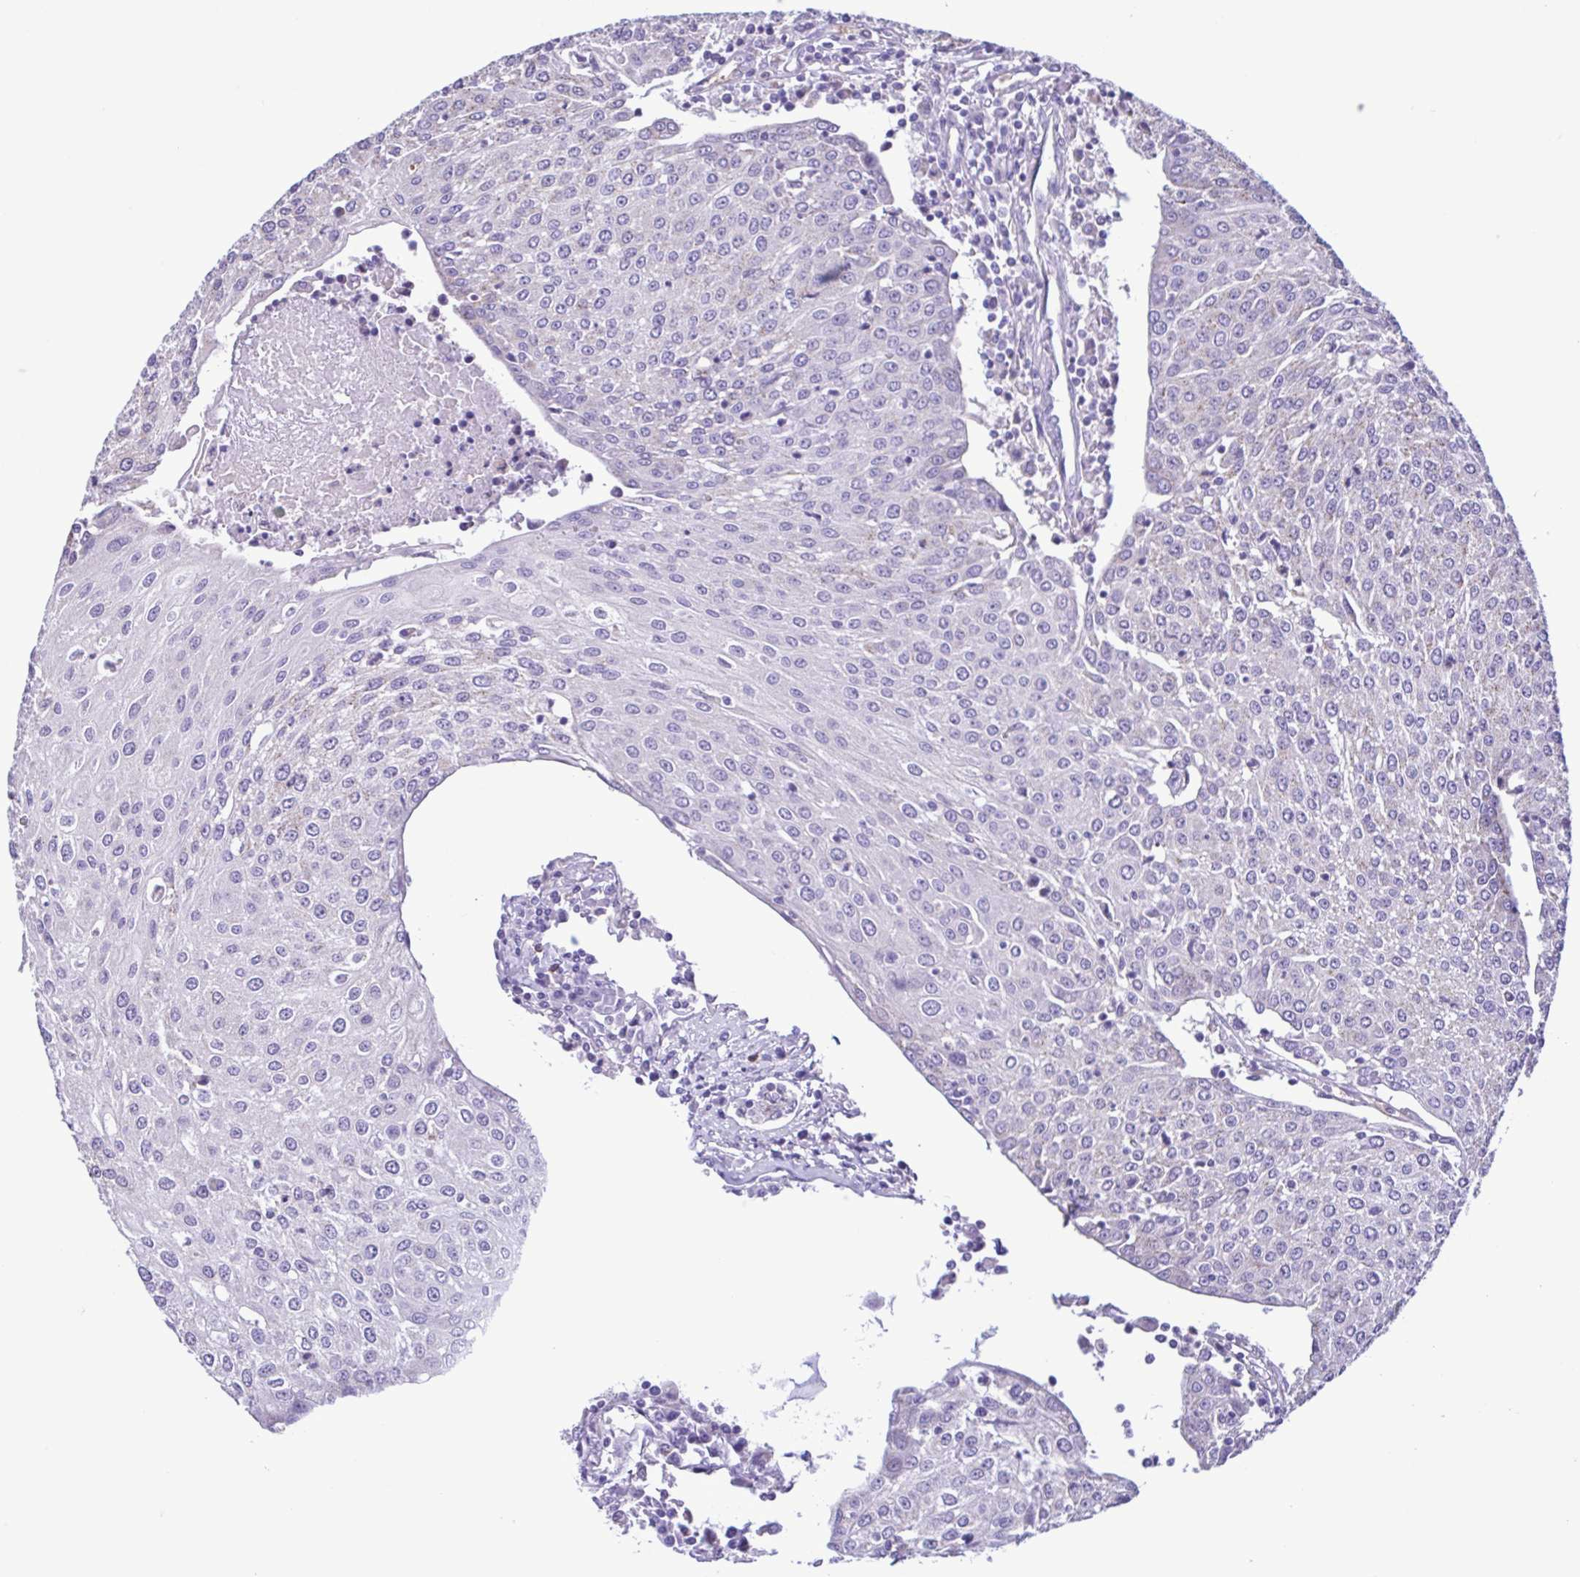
{"staining": {"intensity": "negative", "quantity": "none", "location": "none"}, "tissue": "urothelial cancer", "cell_type": "Tumor cells", "image_type": "cancer", "snomed": [{"axis": "morphology", "description": "Urothelial carcinoma, High grade"}, {"axis": "topography", "description": "Urinary bladder"}], "caption": "Immunohistochemistry (IHC) histopathology image of high-grade urothelial carcinoma stained for a protein (brown), which reveals no expression in tumor cells.", "gene": "CBY2", "patient": {"sex": "female", "age": 85}}